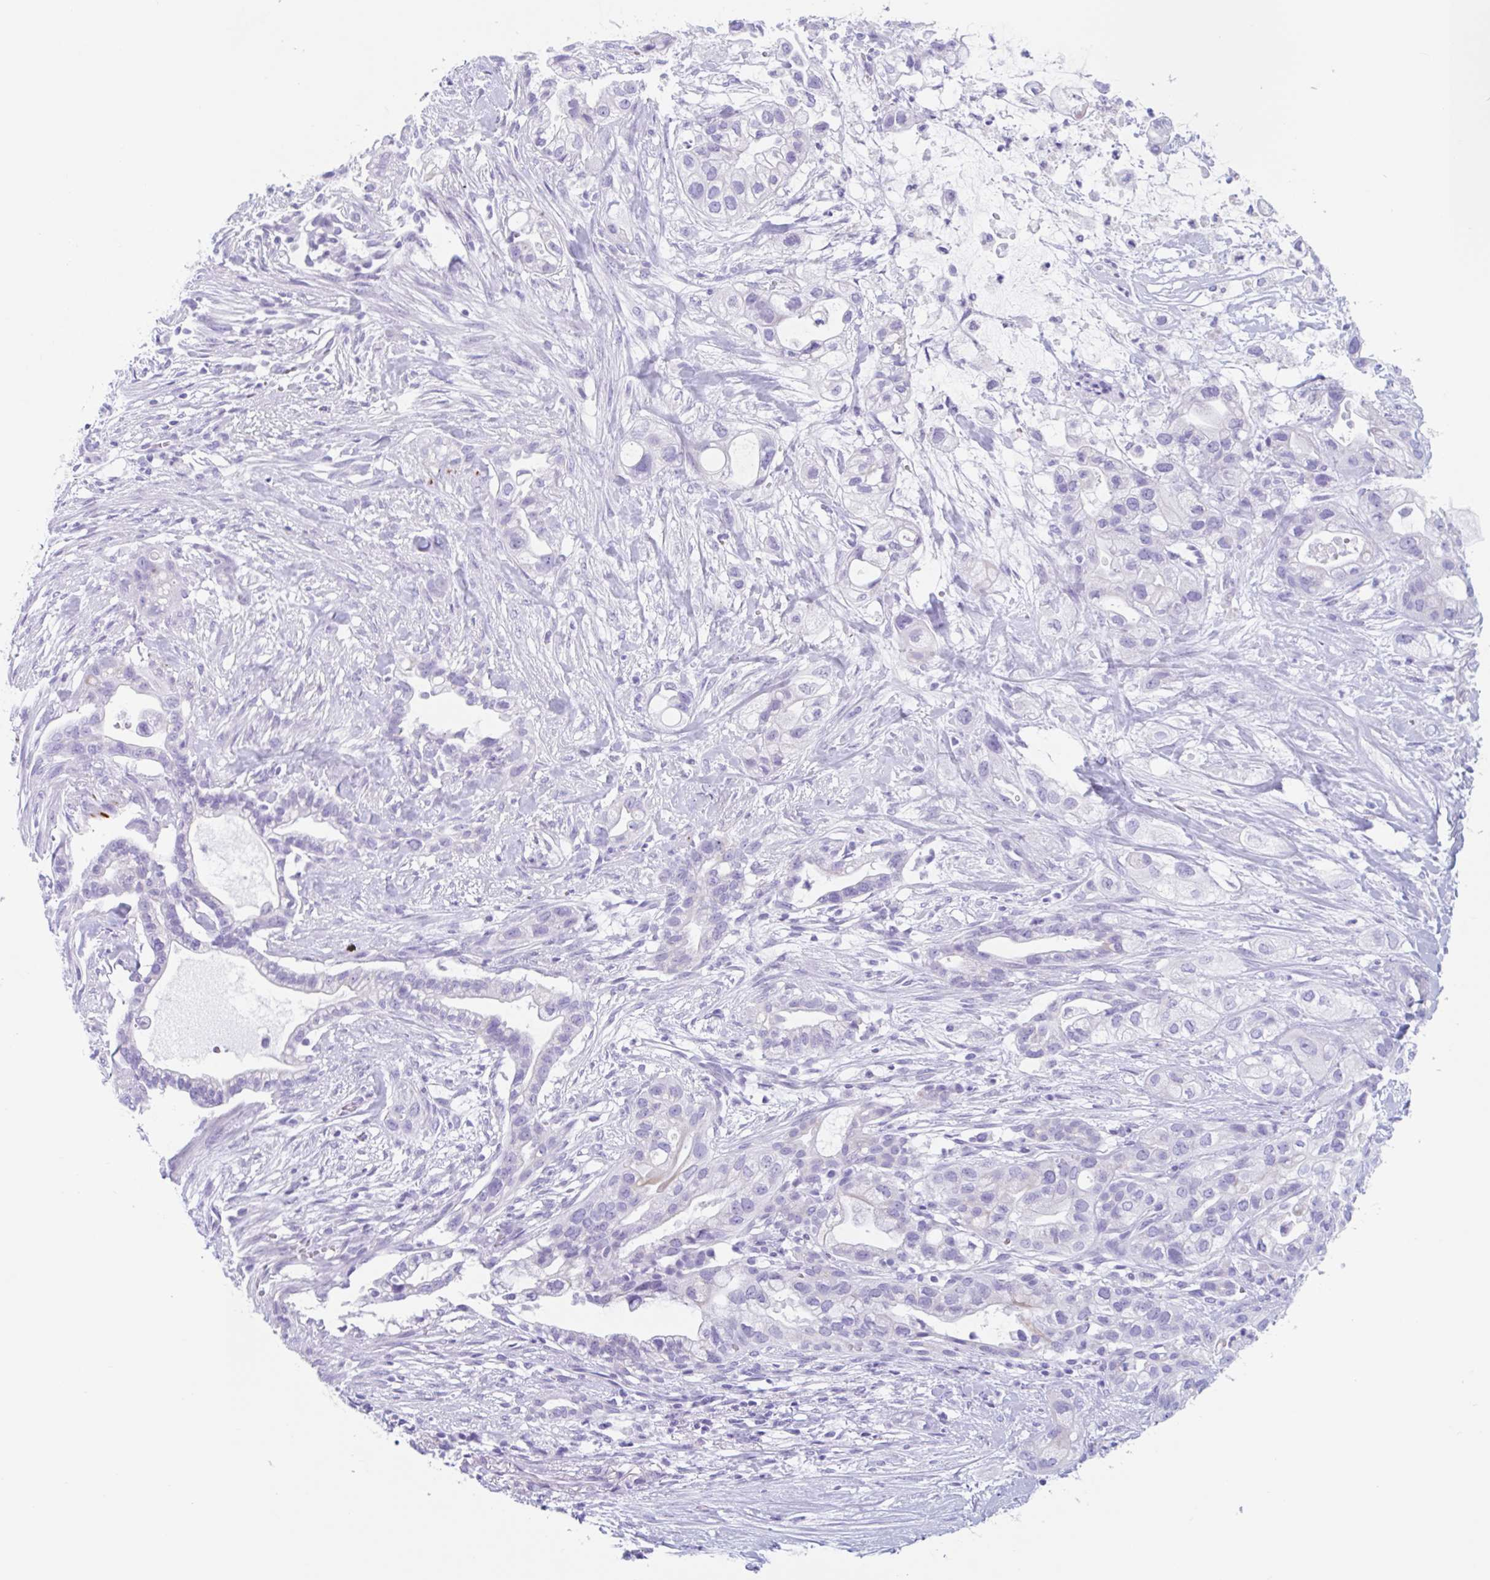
{"staining": {"intensity": "negative", "quantity": "none", "location": "none"}, "tissue": "pancreatic cancer", "cell_type": "Tumor cells", "image_type": "cancer", "snomed": [{"axis": "morphology", "description": "Adenocarcinoma, NOS"}, {"axis": "topography", "description": "Pancreas"}], "caption": "IHC photomicrograph of neoplastic tissue: human adenocarcinoma (pancreatic) stained with DAB exhibits no significant protein positivity in tumor cells.", "gene": "CPTP", "patient": {"sex": "male", "age": 44}}